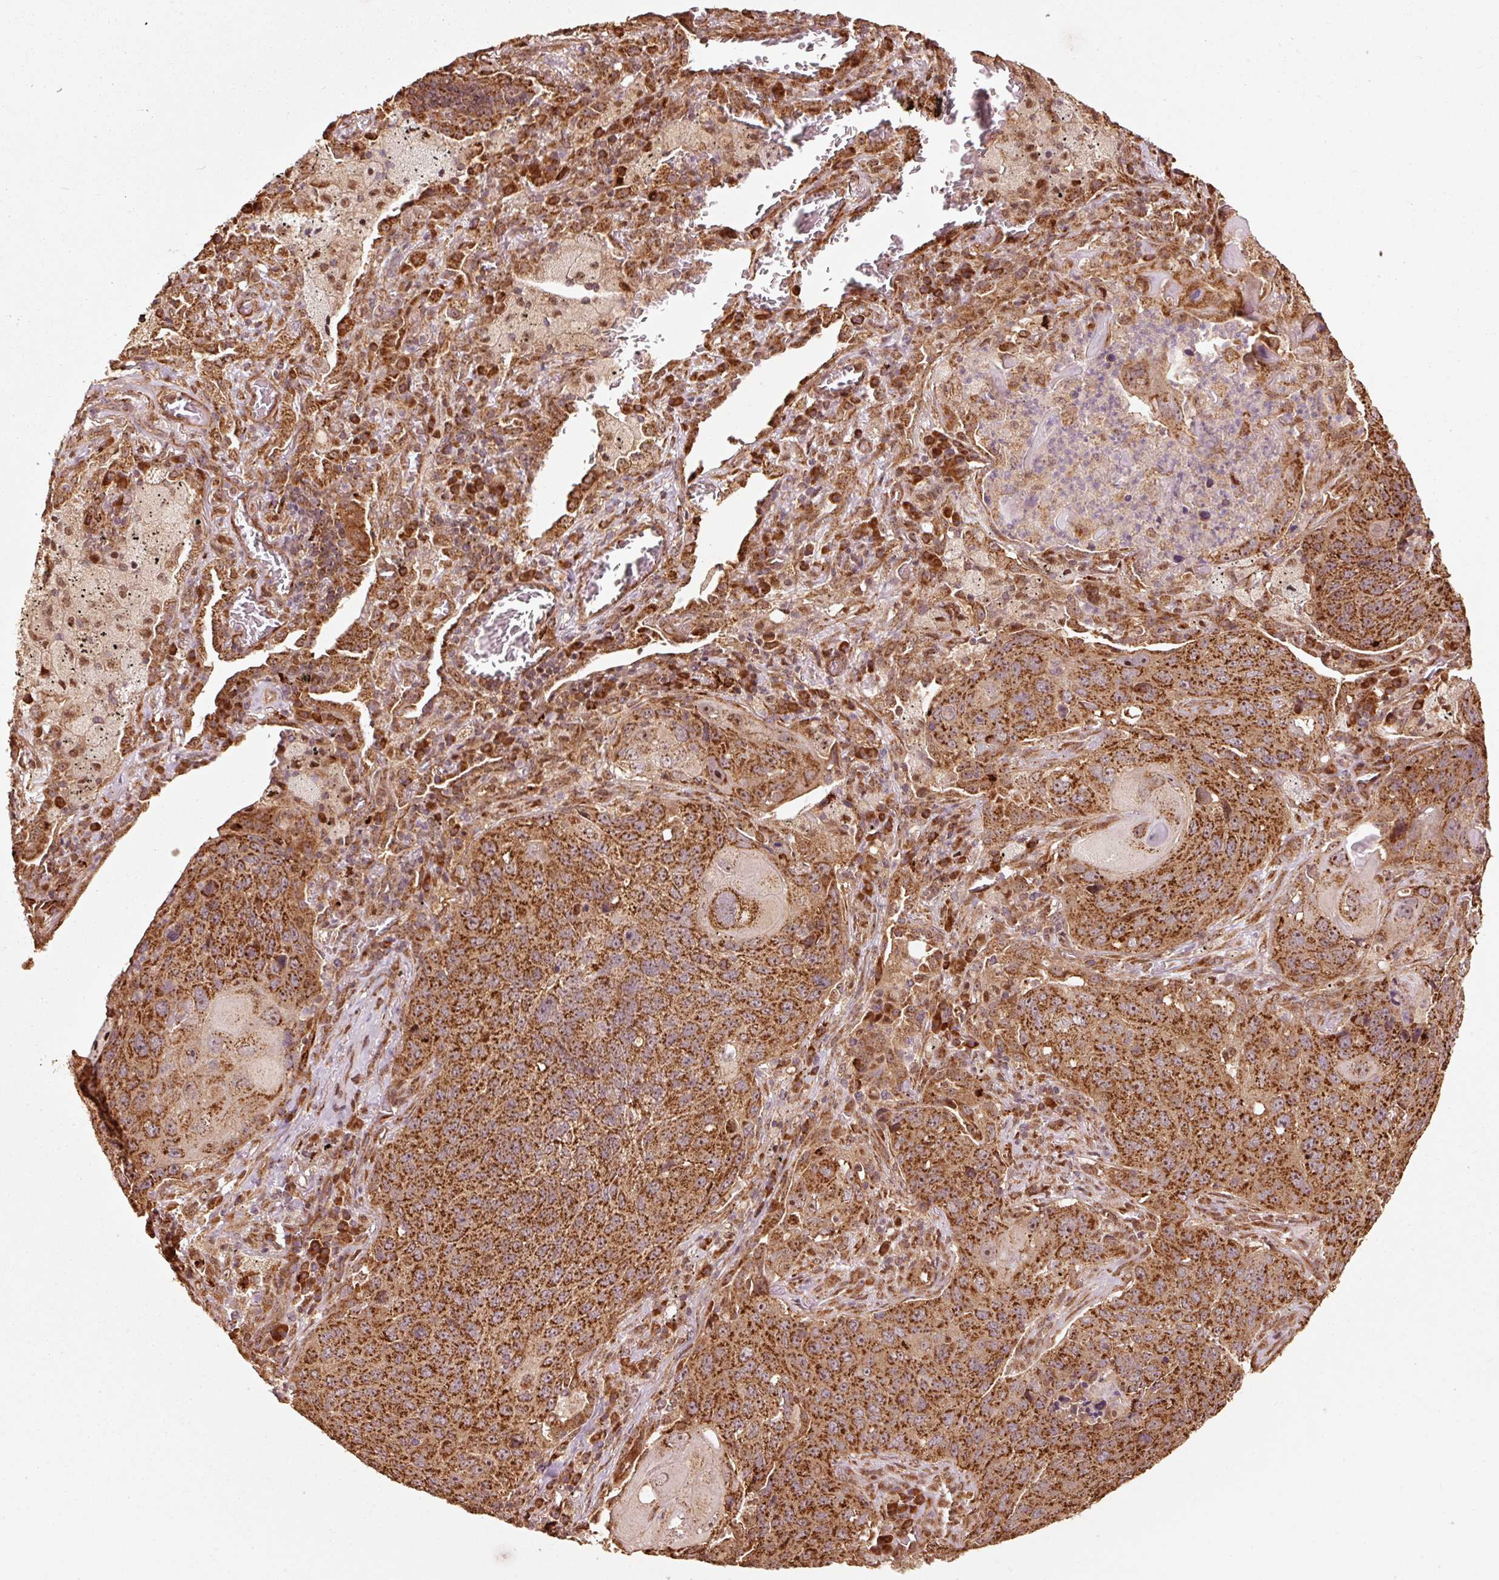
{"staining": {"intensity": "strong", "quantity": ">75%", "location": "cytoplasmic/membranous"}, "tissue": "lung cancer", "cell_type": "Tumor cells", "image_type": "cancer", "snomed": [{"axis": "morphology", "description": "Squamous cell carcinoma, NOS"}, {"axis": "topography", "description": "Lung"}], "caption": "Lung cancer stained for a protein displays strong cytoplasmic/membranous positivity in tumor cells.", "gene": "MRPL16", "patient": {"sex": "female", "age": 63}}